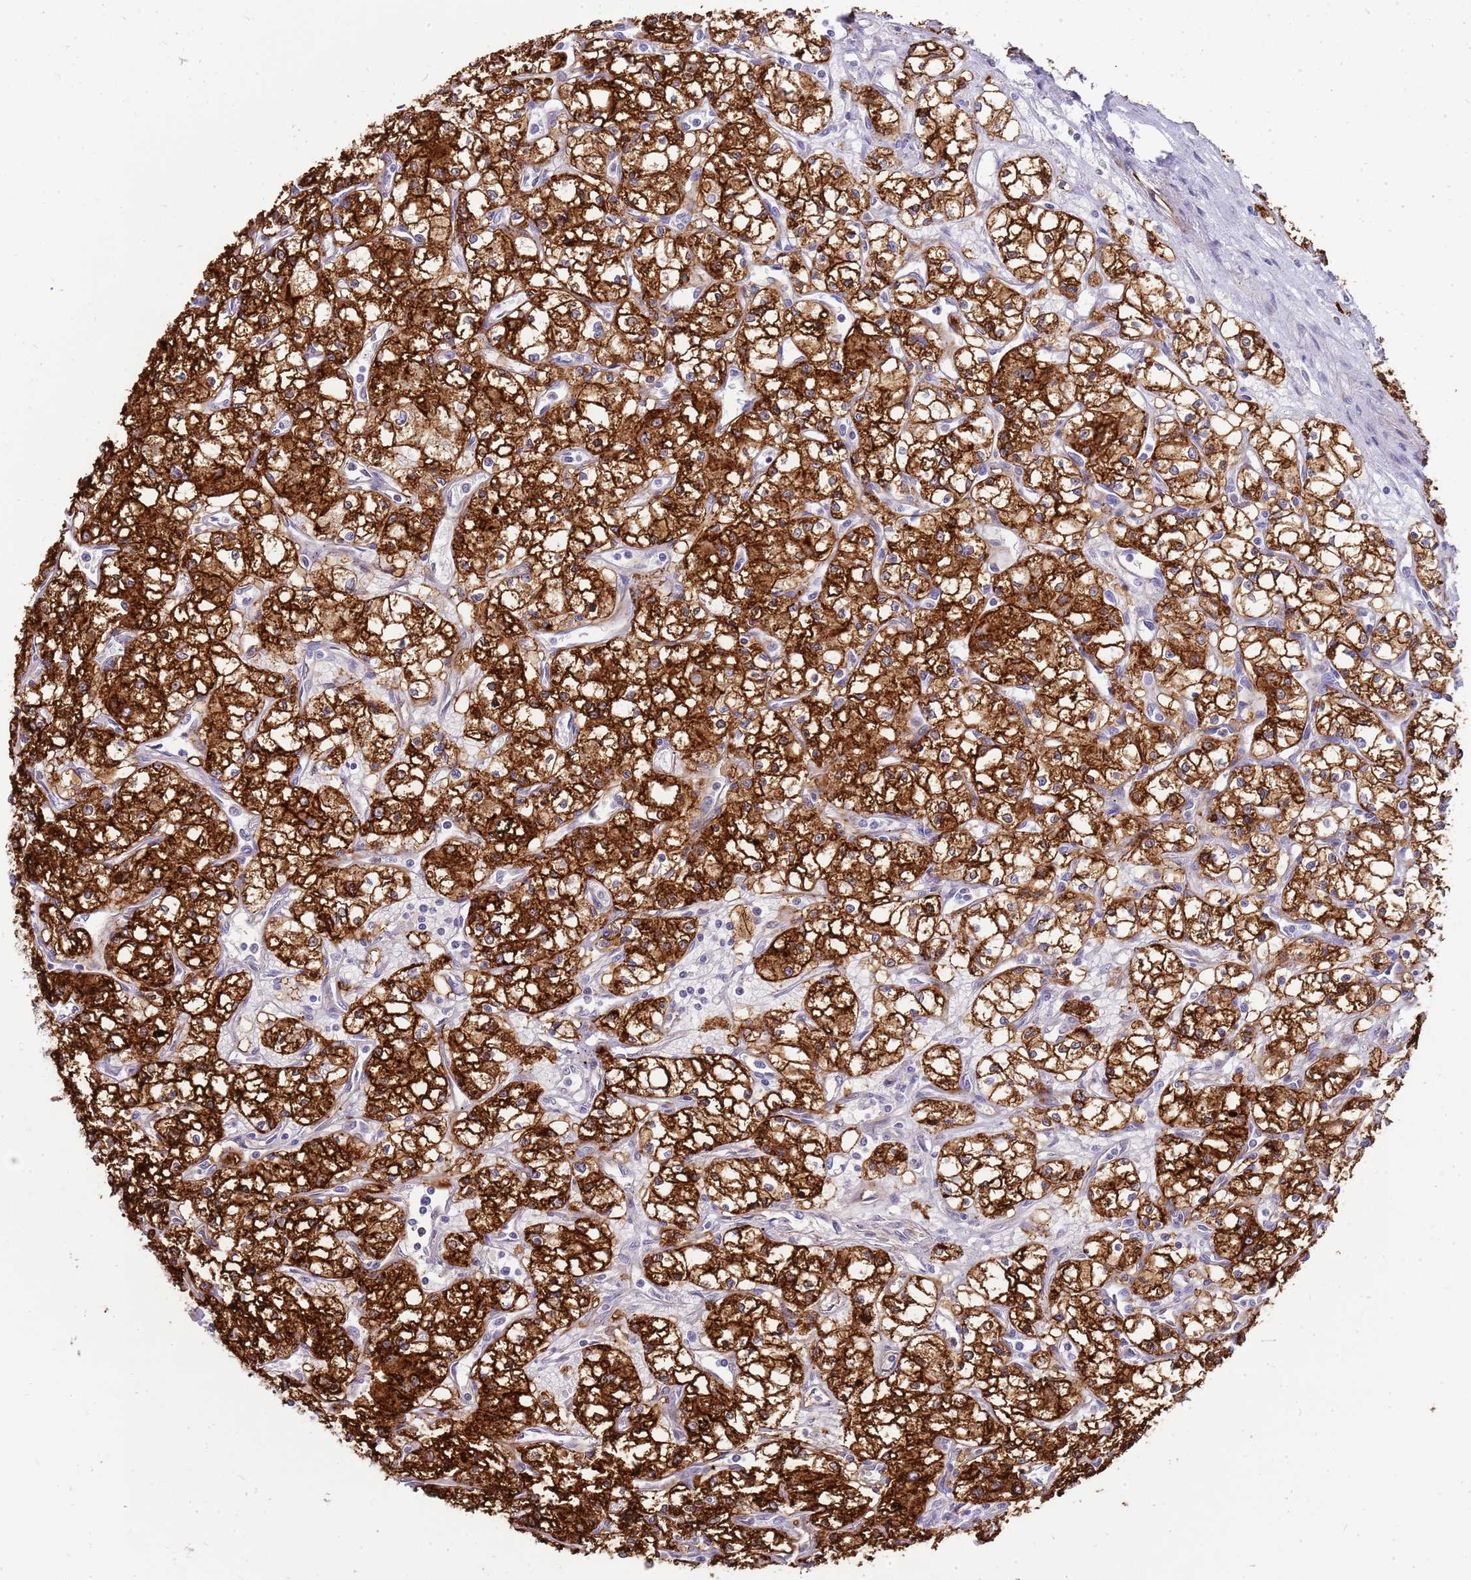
{"staining": {"intensity": "strong", "quantity": ">75%", "location": "cytoplasmic/membranous"}, "tissue": "renal cancer", "cell_type": "Tumor cells", "image_type": "cancer", "snomed": [{"axis": "morphology", "description": "Adenocarcinoma, NOS"}, {"axis": "topography", "description": "Kidney"}], "caption": "The image demonstrates staining of adenocarcinoma (renal), revealing strong cytoplasmic/membranous protein expression (brown color) within tumor cells. The staining was performed using DAB (3,3'-diaminobenzidine) to visualize the protein expression in brown, while the nuclei were stained in blue with hematoxylin (Magnification: 20x).", "gene": "ZDHHC1", "patient": {"sex": "male", "age": 59}}